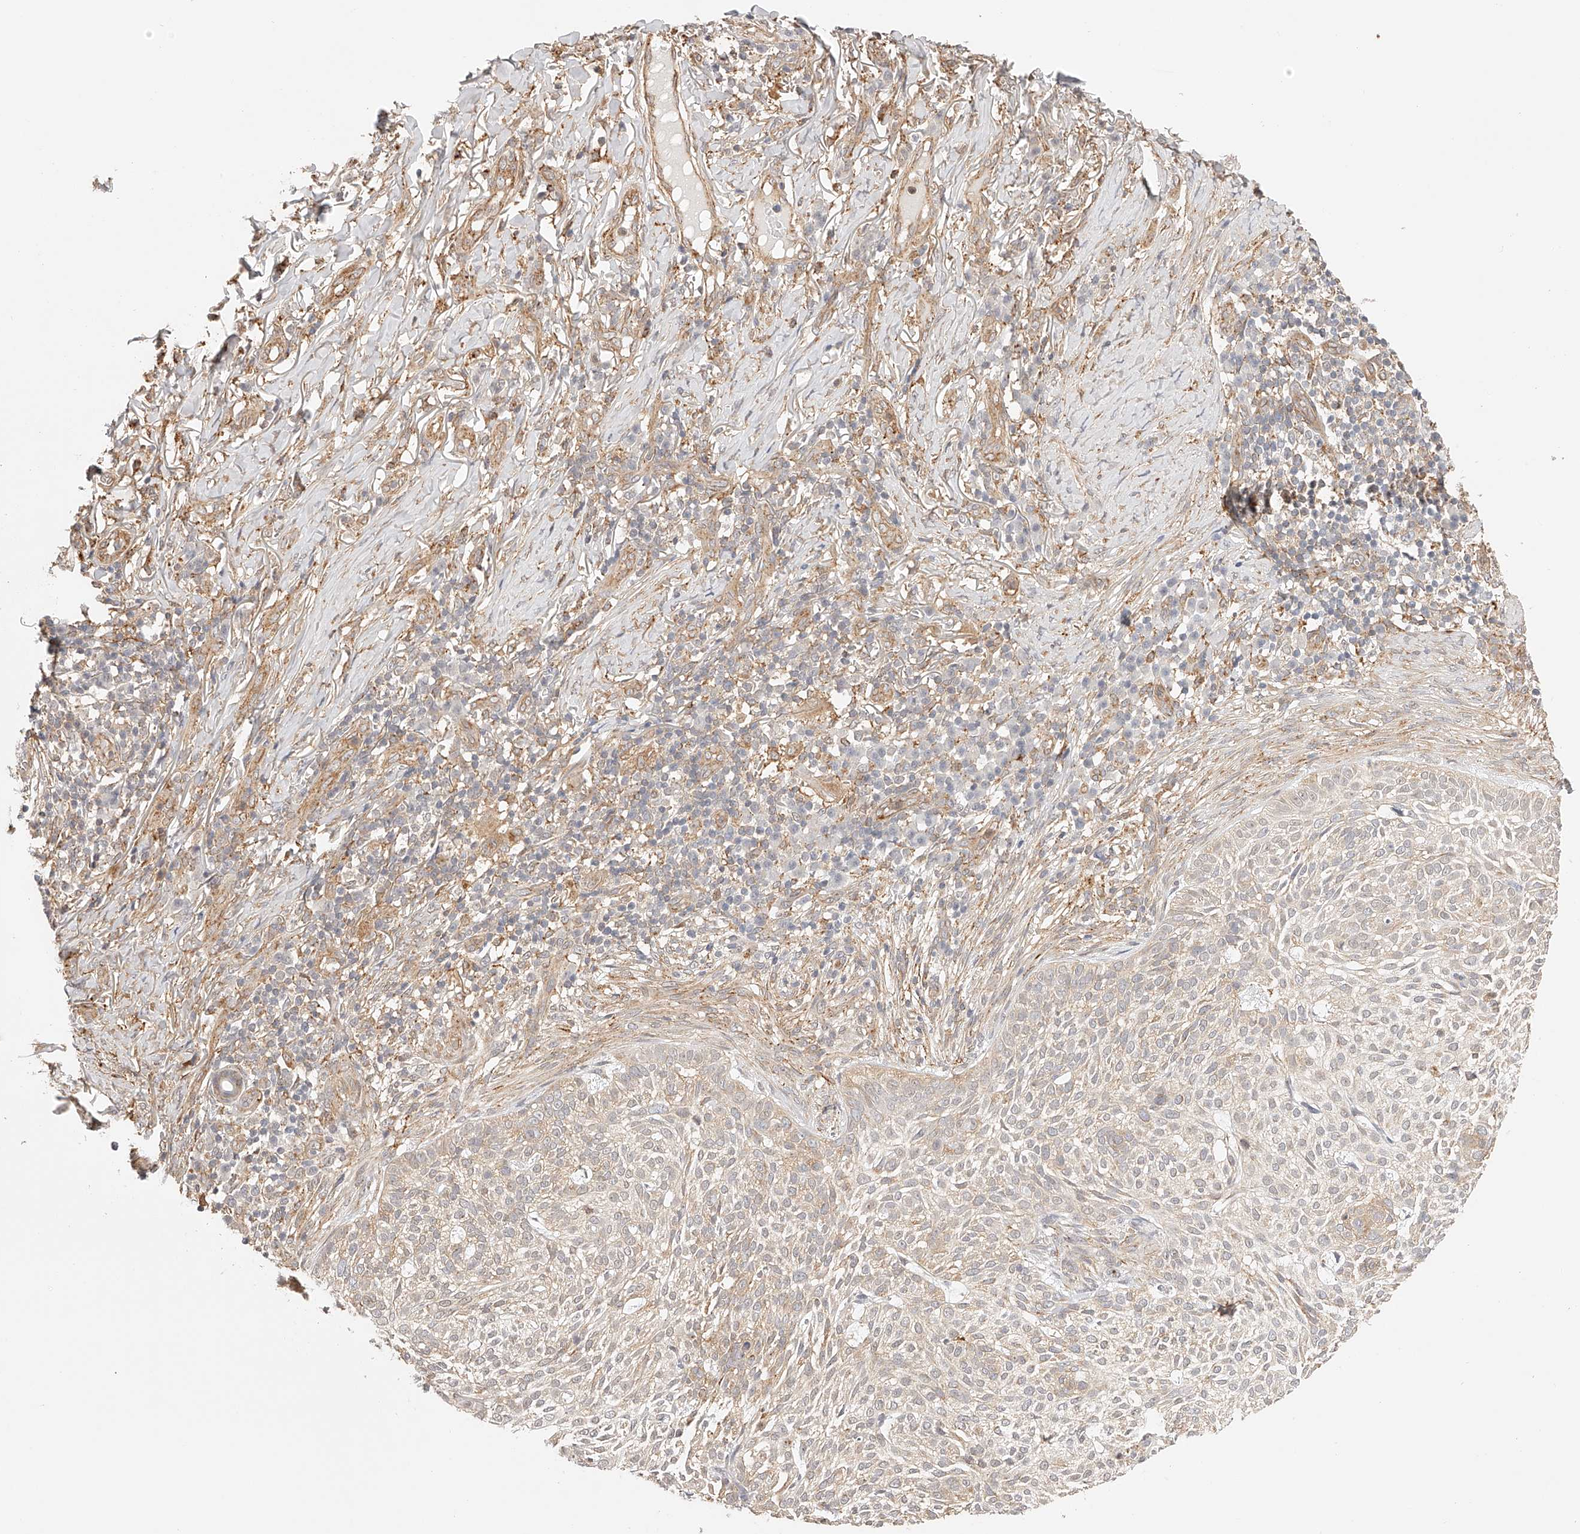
{"staining": {"intensity": "weak", "quantity": "25%-75%", "location": "cytoplasmic/membranous"}, "tissue": "skin cancer", "cell_type": "Tumor cells", "image_type": "cancer", "snomed": [{"axis": "morphology", "description": "Basal cell carcinoma"}, {"axis": "topography", "description": "Skin"}], "caption": "IHC micrograph of human basal cell carcinoma (skin) stained for a protein (brown), which reveals low levels of weak cytoplasmic/membranous positivity in approximately 25%-75% of tumor cells.", "gene": "SYNC", "patient": {"sex": "female", "age": 64}}